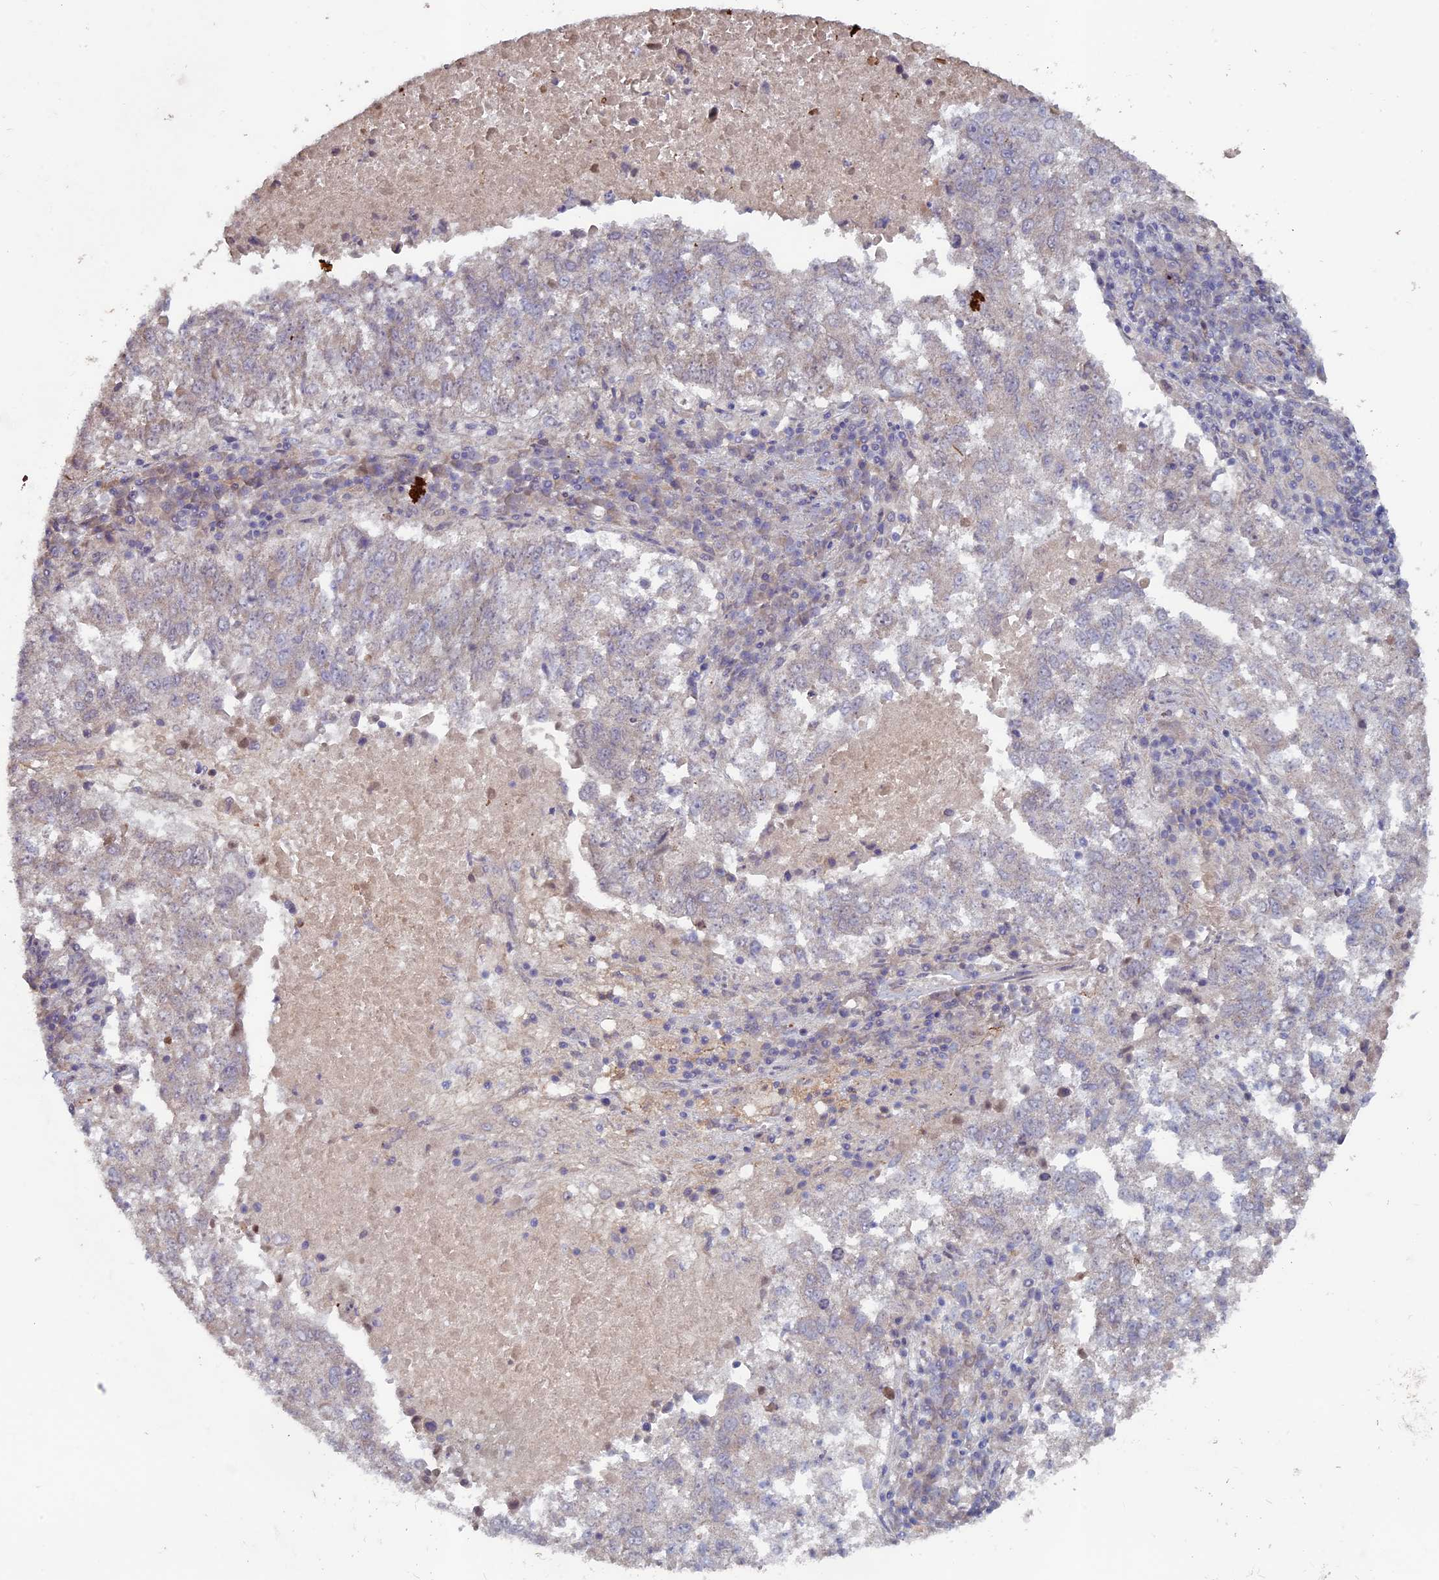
{"staining": {"intensity": "negative", "quantity": "none", "location": "none"}, "tissue": "lung cancer", "cell_type": "Tumor cells", "image_type": "cancer", "snomed": [{"axis": "morphology", "description": "Squamous cell carcinoma, NOS"}, {"axis": "topography", "description": "Lung"}], "caption": "This histopathology image is of lung cancer (squamous cell carcinoma) stained with immunohistochemistry to label a protein in brown with the nuclei are counter-stained blue. There is no expression in tumor cells.", "gene": "RCCD1", "patient": {"sex": "male", "age": 73}}